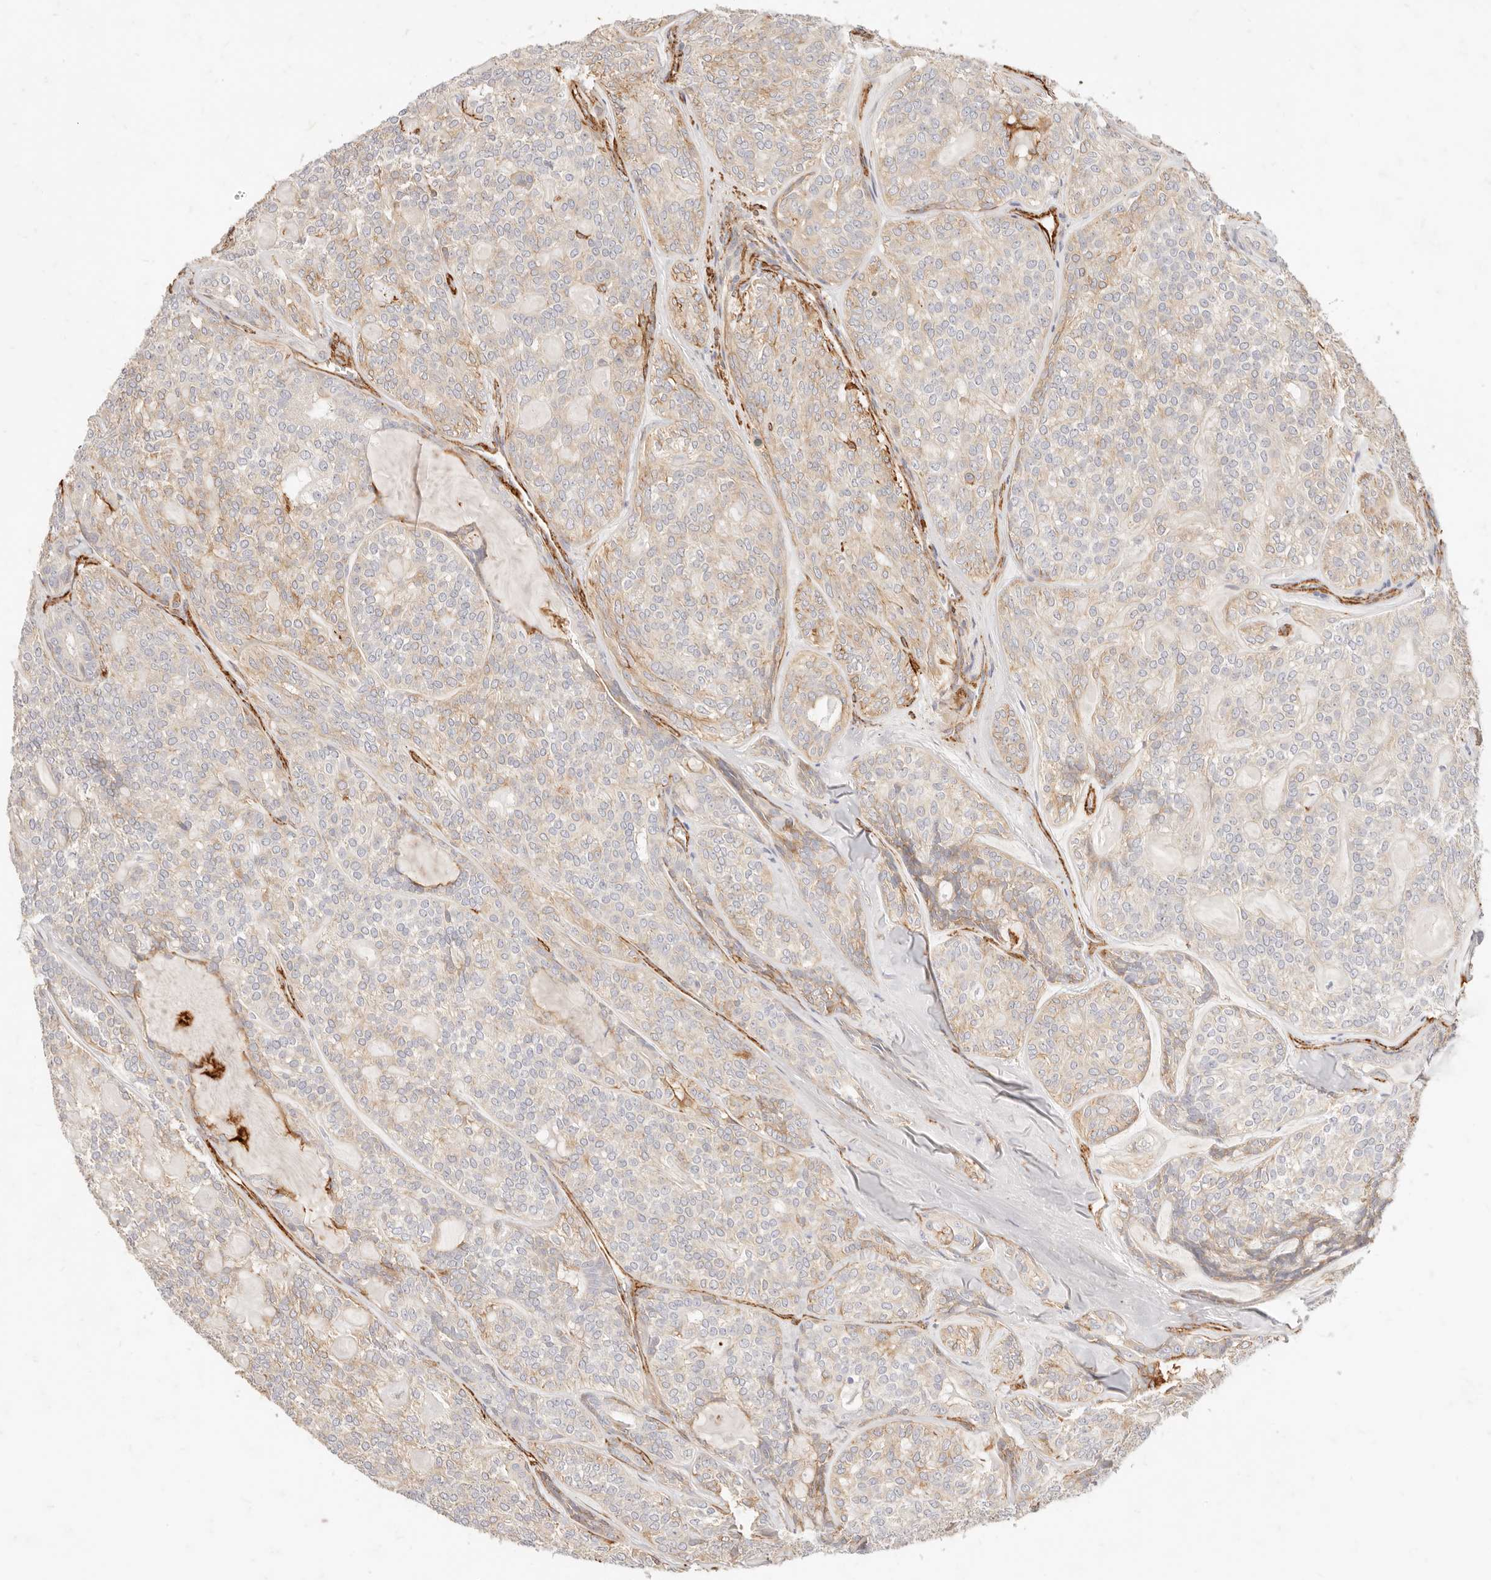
{"staining": {"intensity": "weak", "quantity": "25%-75%", "location": "cytoplasmic/membranous"}, "tissue": "head and neck cancer", "cell_type": "Tumor cells", "image_type": "cancer", "snomed": [{"axis": "morphology", "description": "Adenocarcinoma, NOS"}, {"axis": "topography", "description": "Head-Neck"}], "caption": "A photomicrograph of human head and neck cancer (adenocarcinoma) stained for a protein displays weak cytoplasmic/membranous brown staining in tumor cells.", "gene": "TMTC2", "patient": {"sex": "male", "age": 66}}